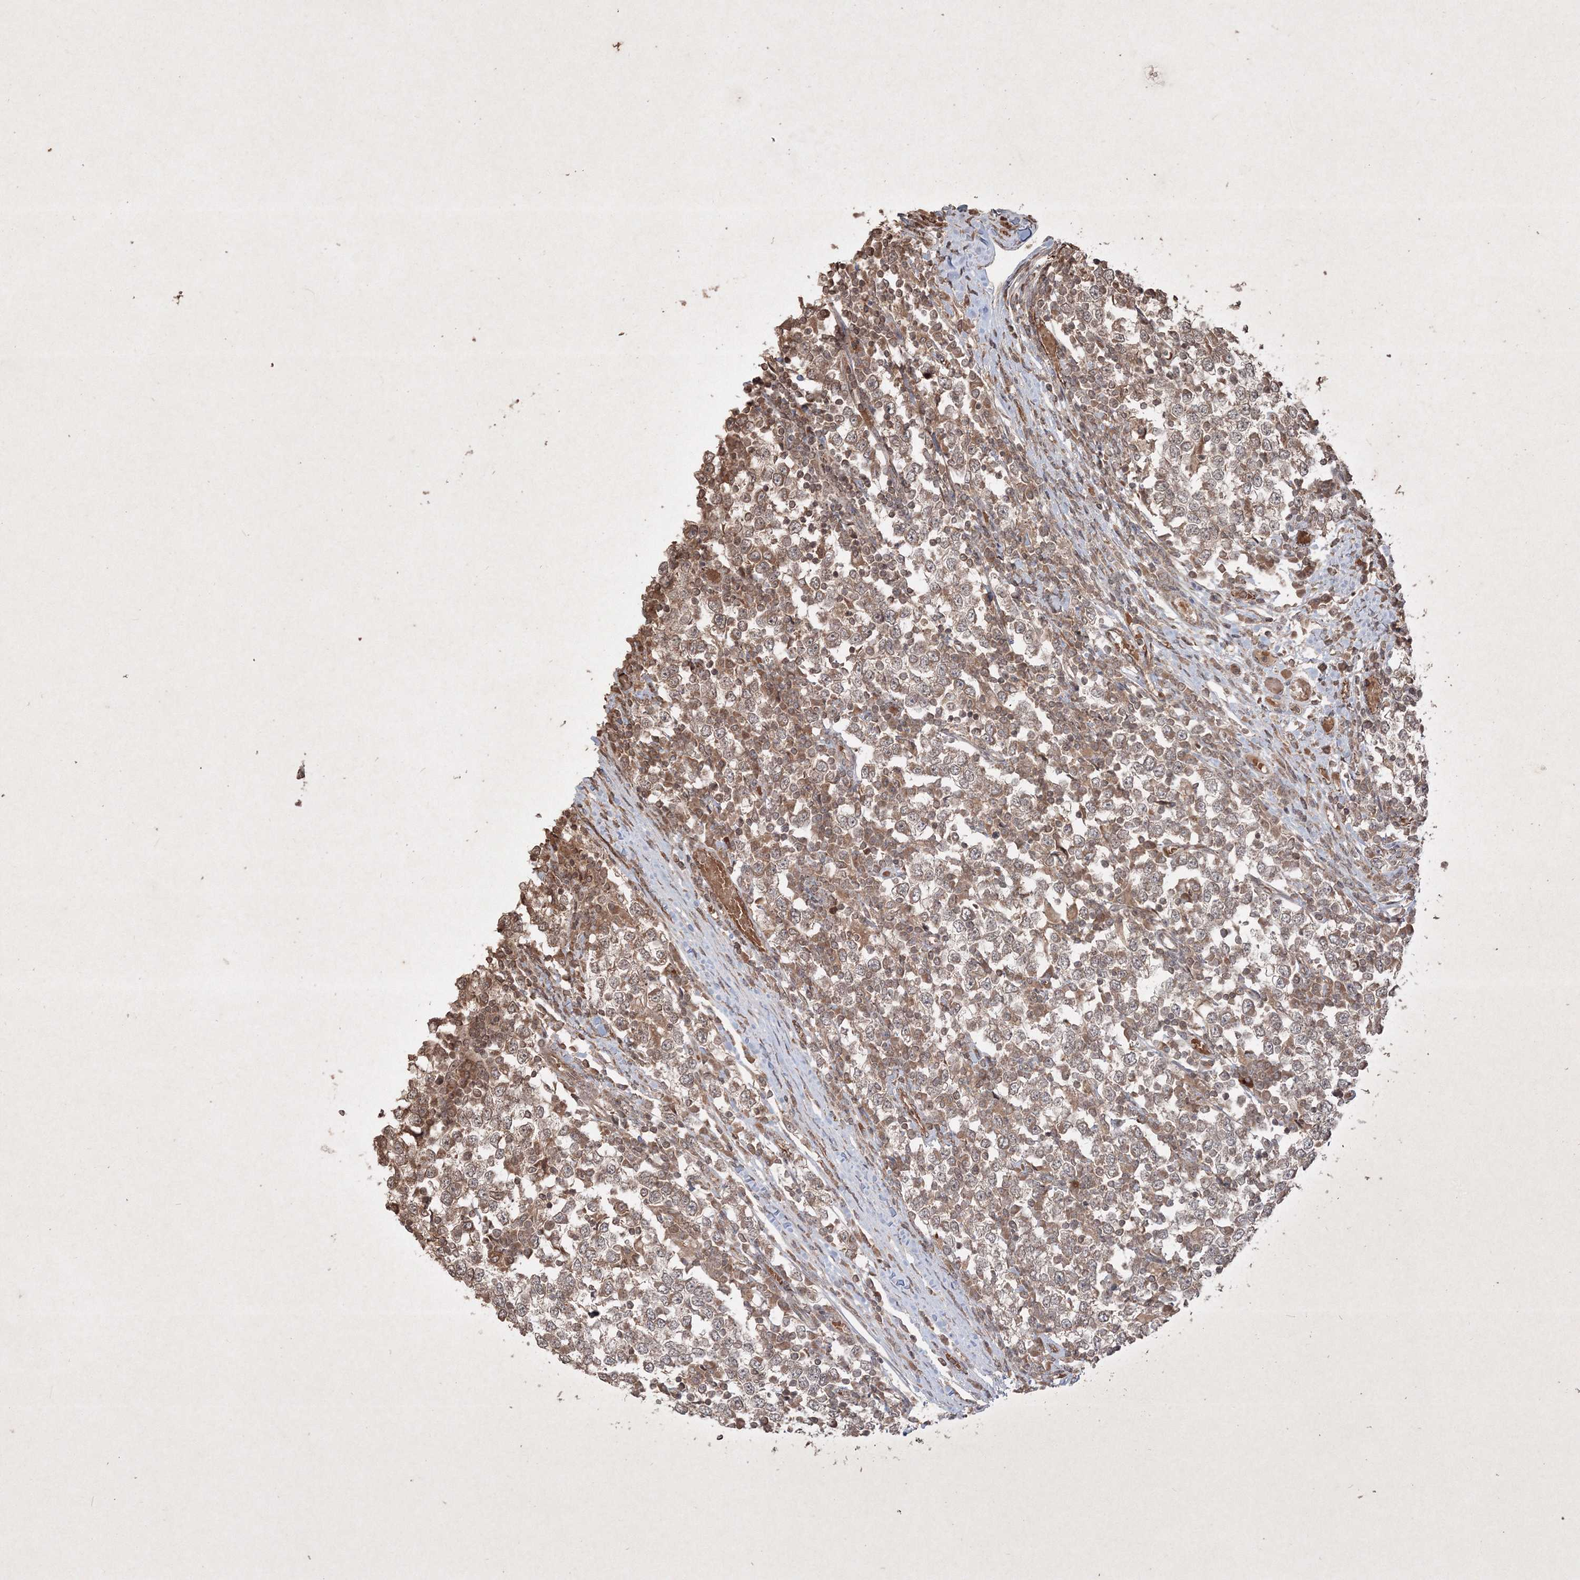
{"staining": {"intensity": "weak", "quantity": ">75%", "location": "cytoplasmic/membranous"}, "tissue": "testis cancer", "cell_type": "Tumor cells", "image_type": "cancer", "snomed": [{"axis": "morphology", "description": "Seminoma, NOS"}, {"axis": "topography", "description": "Testis"}], "caption": "Seminoma (testis) tissue shows weak cytoplasmic/membranous expression in approximately >75% of tumor cells Nuclei are stained in blue.", "gene": "PELI3", "patient": {"sex": "male", "age": 65}}